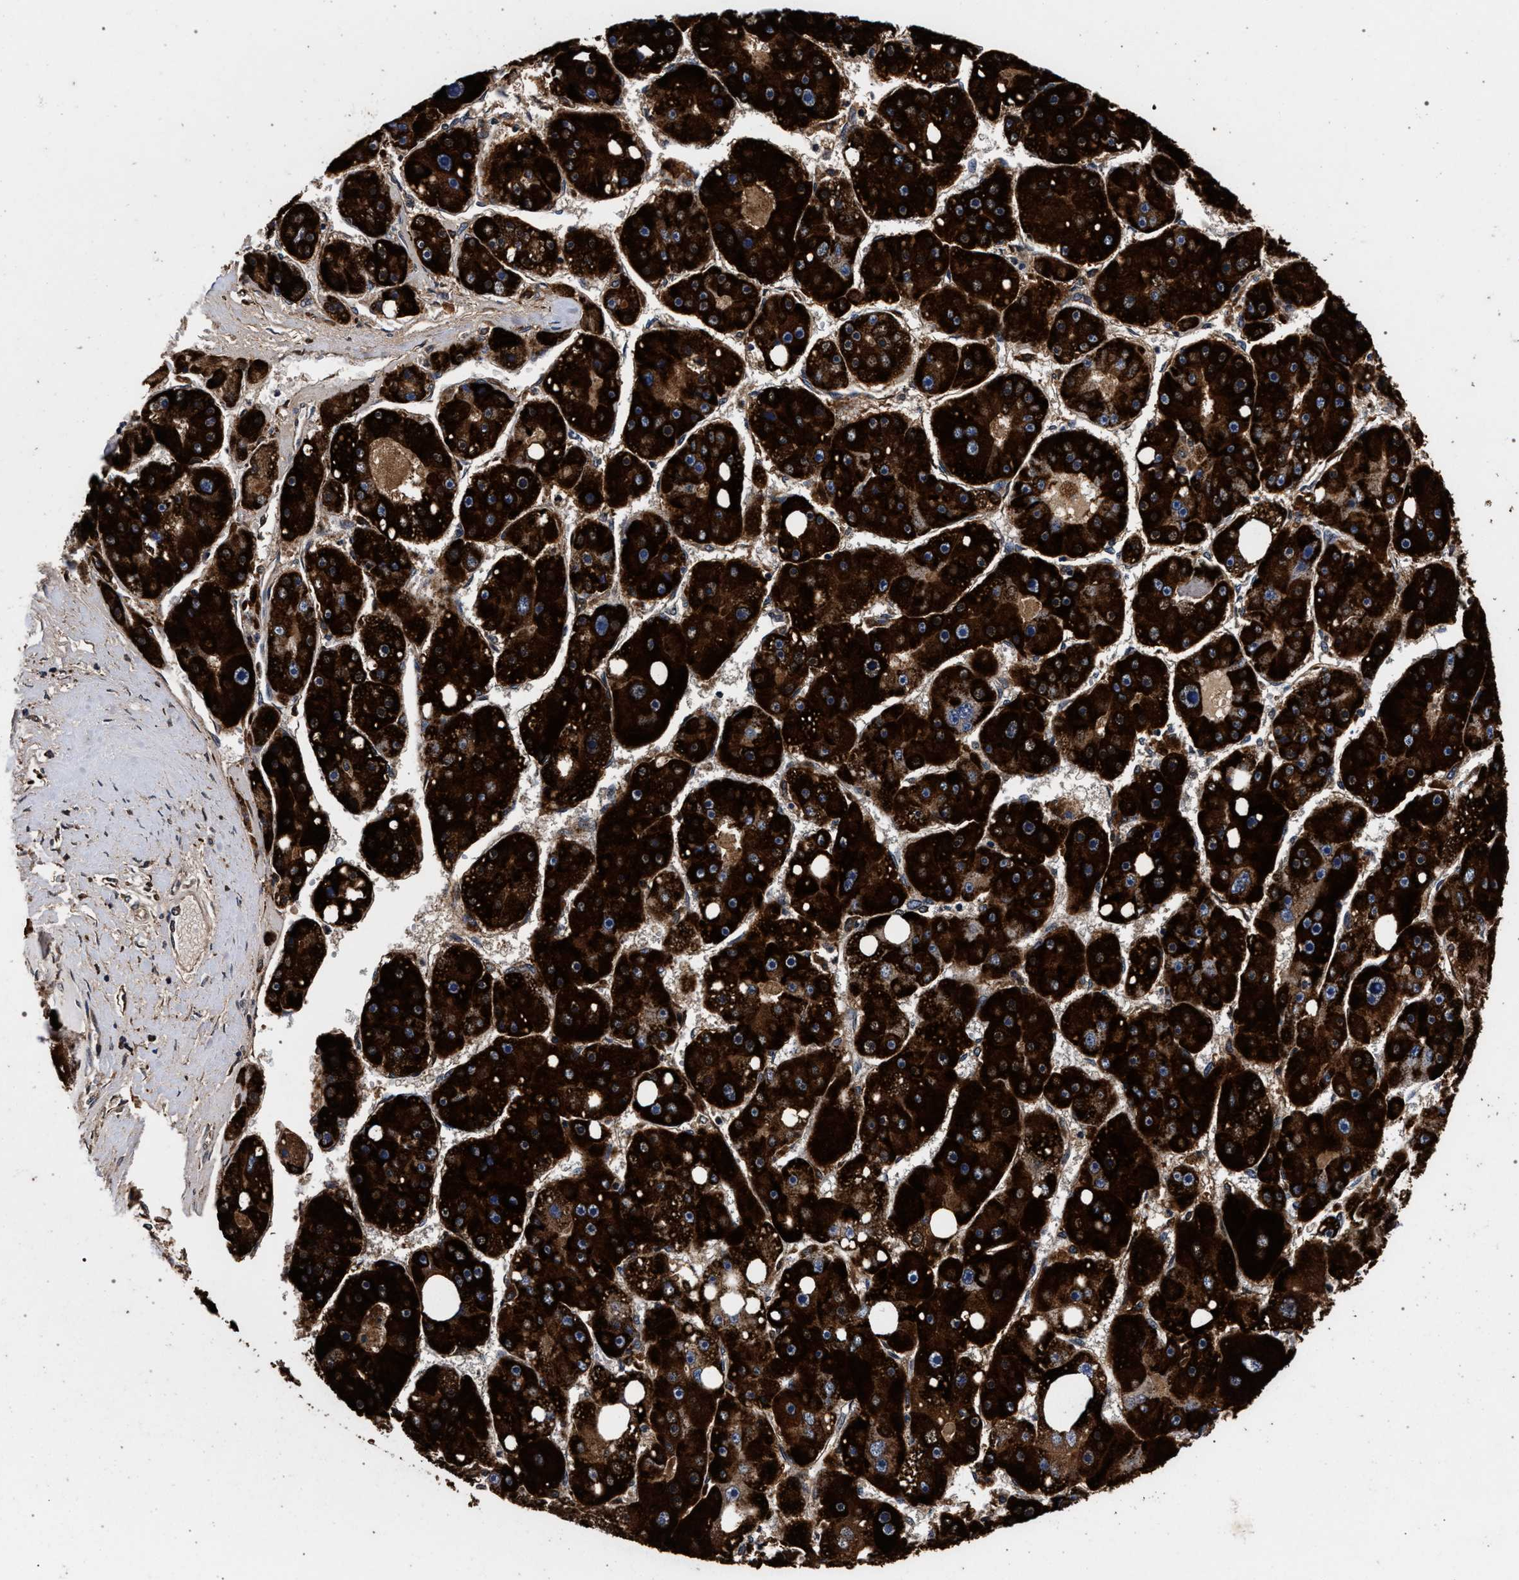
{"staining": {"intensity": "strong", "quantity": ">75%", "location": "cytoplasmic/membranous"}, "tissue": "liver cancer", "cell_type": "Tumor cells", "image_type": "cancer", "snomed": [{"axis": "morphology", "description": "Carcinoma, Hepatocellular, NOS"}, {"axis": "topography", "description": "Liver"}], "caption": "Strong cytoplasmic/membranous protein positivity is seen in about >75% of tumor cells in liver hepatocellular carcinoma.", "gene": "ACOX1", "patient": {"sex": "female", "age": 61}}